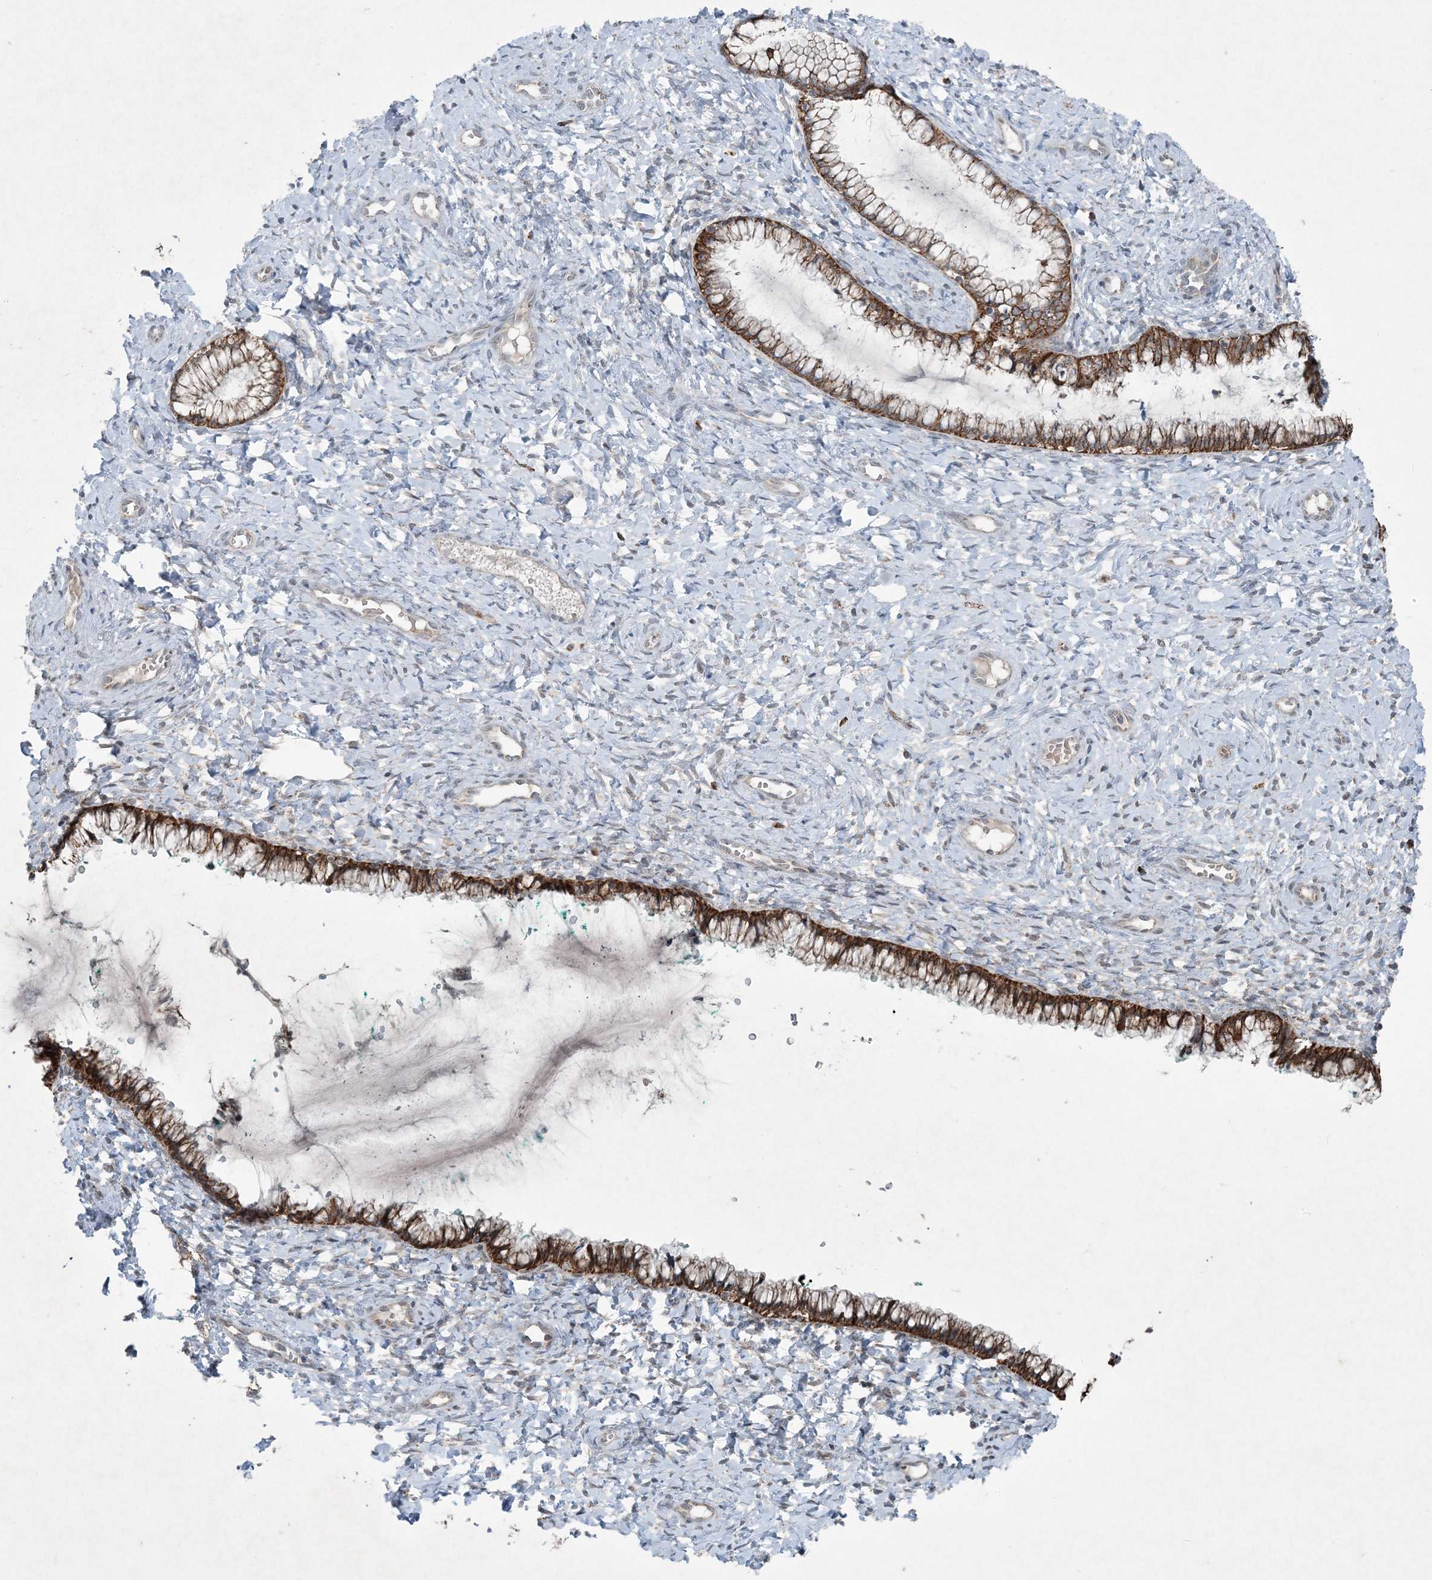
{"staining": {"intensity": "strong", "quantity": ">75%", "location": "cytoplasmic/membranous"}, "tissue": "cervix", "cell_type": "Glandular cells", "image_type": "normal", "snomed": [{"axis": "morphology", "description": "Normal tissue, NOS"}, {"axis": "morphology", "description": "Adenocarcinoma, NOS"}, {"axis": "topography", "description": "Cervix"}], "caption": "Brown immunohistochemical staining in unremarkable cervix shows strong cytoplasmic/membranous expression in approximately >75% of glandular cells. (DAB (3,3'-diaminobenzidine) IHC with brightfield microscopy, high magnification).", "gene": "PC", "patient": {"sex": "female", "age": 29}}